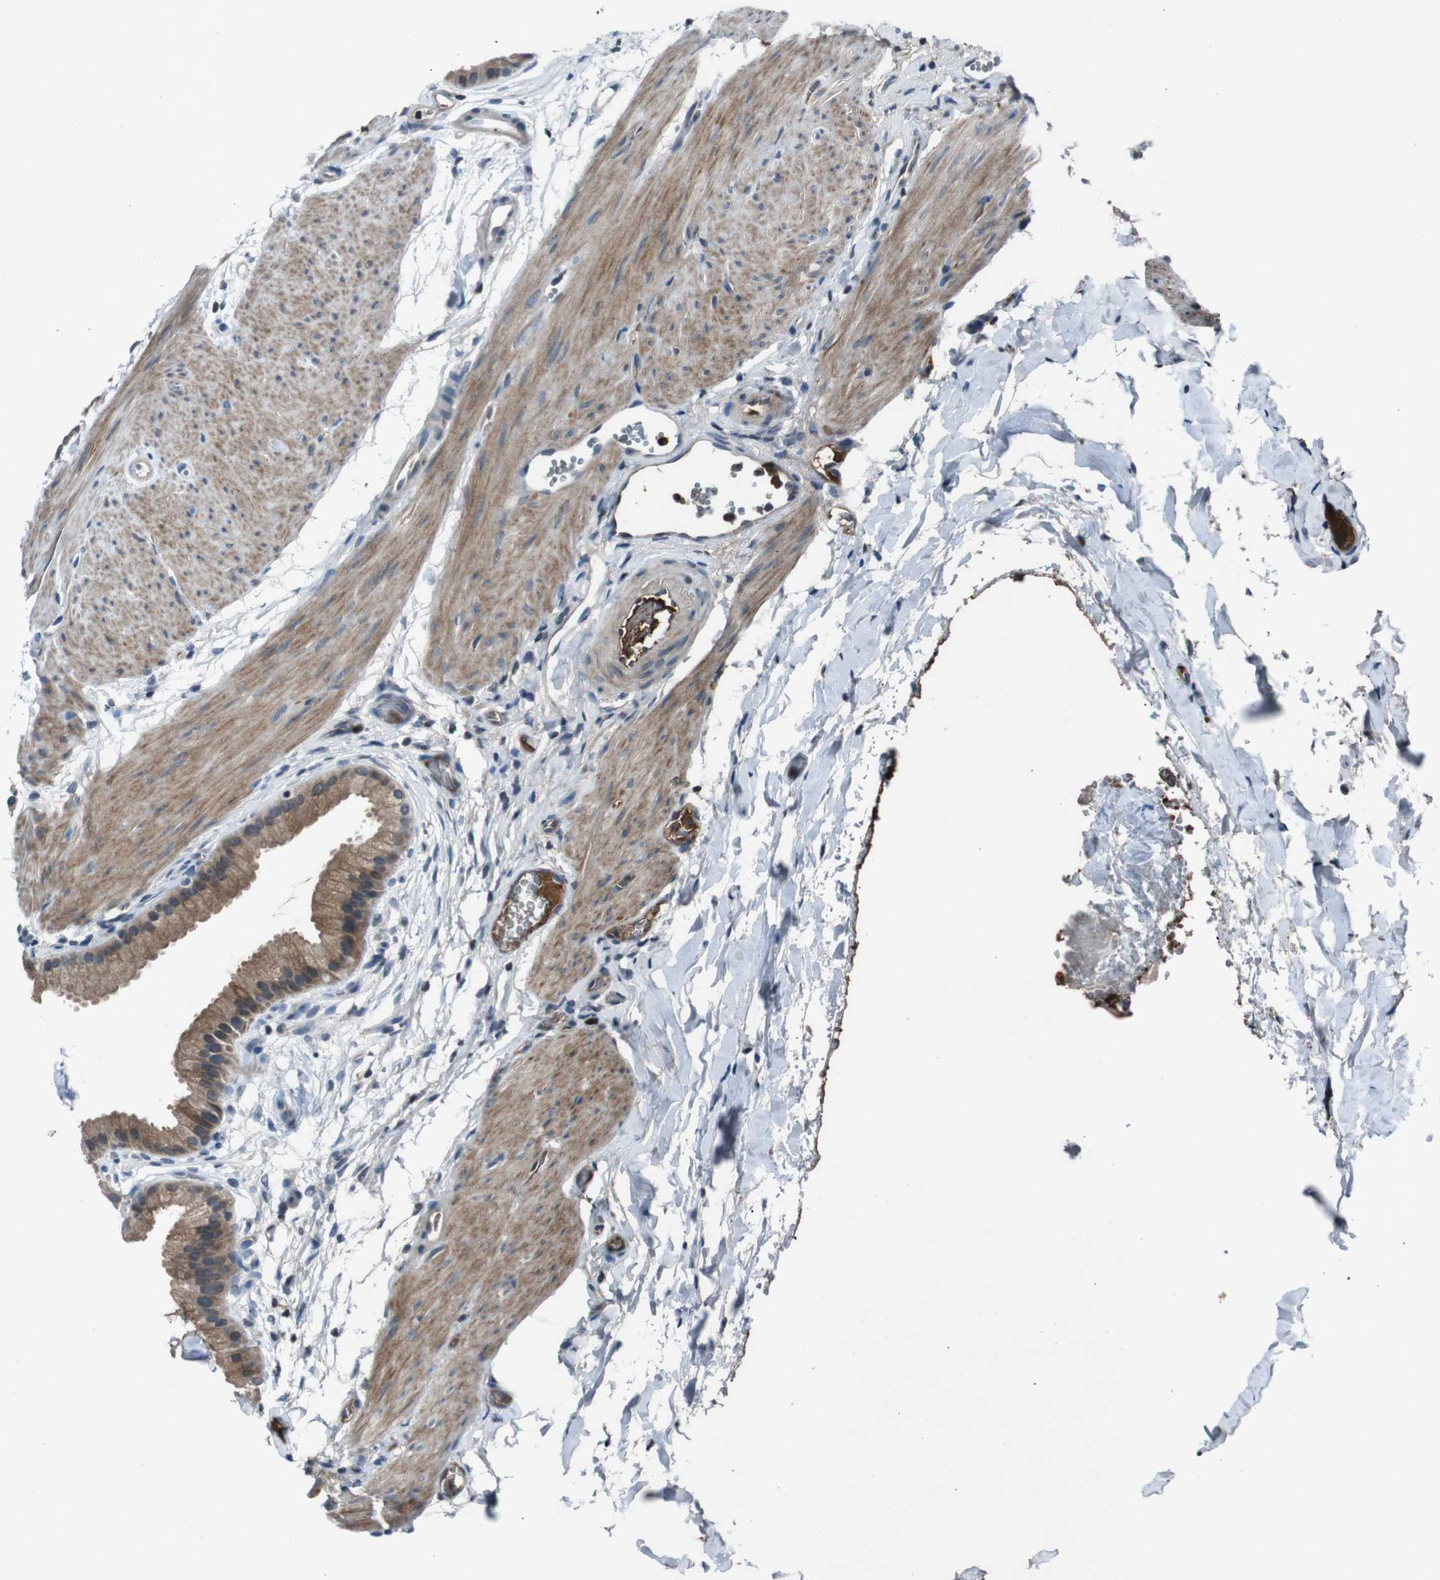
{"staining": {"intensity": "moderate", "quantity": ">75%", "location": "cytoplasmic/membranous"}, "tissue": "gallbladder", "cell_type": "Glandular cells", "image_type": "normal", "snomed": [{"axis": "morphology", "description": "Normal tissue, NOS"}, {"axis": "topography", "description": "Gallbladder"}], "caption": "Immunohistochemical staining of normal human gallbladder displays medium levels of moderate cytoplasmic/membranous expression in approximately >75% of glandular cells. Immunohistochemistry stains the protein in brown and the nuclei are stained blue.", "gene": "UGT1A6", "patient": {"sex": "female", "age": 64}}